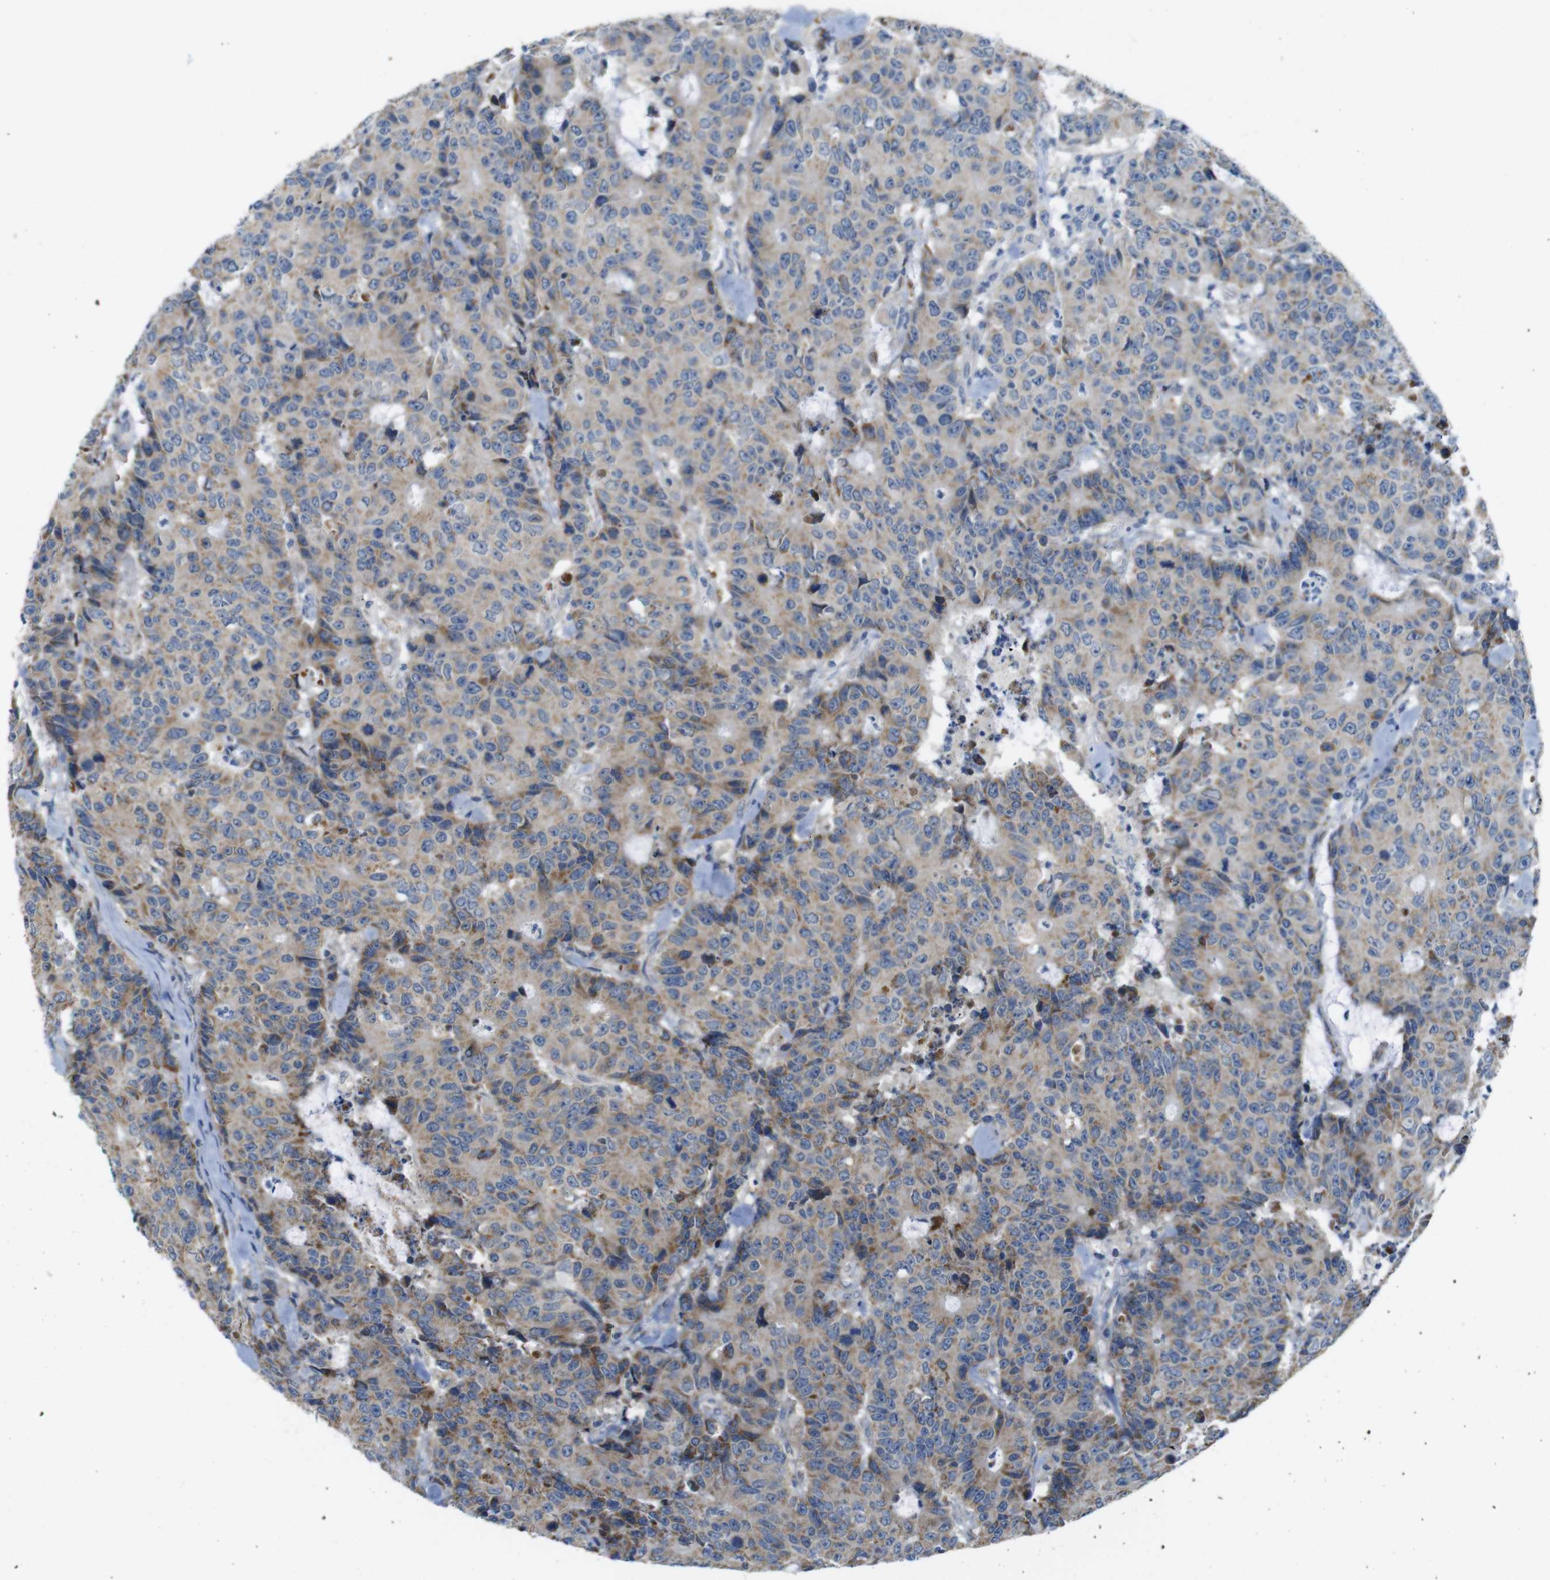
{"staining": {"intensity": "moderate", "quantity": "25%-75%", "location": "cytoplasmic/membranous"}, "tissue": "colorectal cancer", "cell_type": "Tumor cells", "image_type": "cancer", "snomed": [{"axis": "morphology", "description": "Adenocarcinoma, NOS"}, {"axis": "topography", "description": "Colon"}], "caption": "Immunohistochemistry (IHC) photomicrograph of neoplastic tissue: colorectal cancer stained using immunohistochemistry shows medium levels of moderate protein expression localized specifically in the cytoplasmic/membranous of tumor cells, appearing as a cytoplasmic/membranous brown color.", "gene": "MARCHF1", "patient": {"sex": "female", "age": 86}}